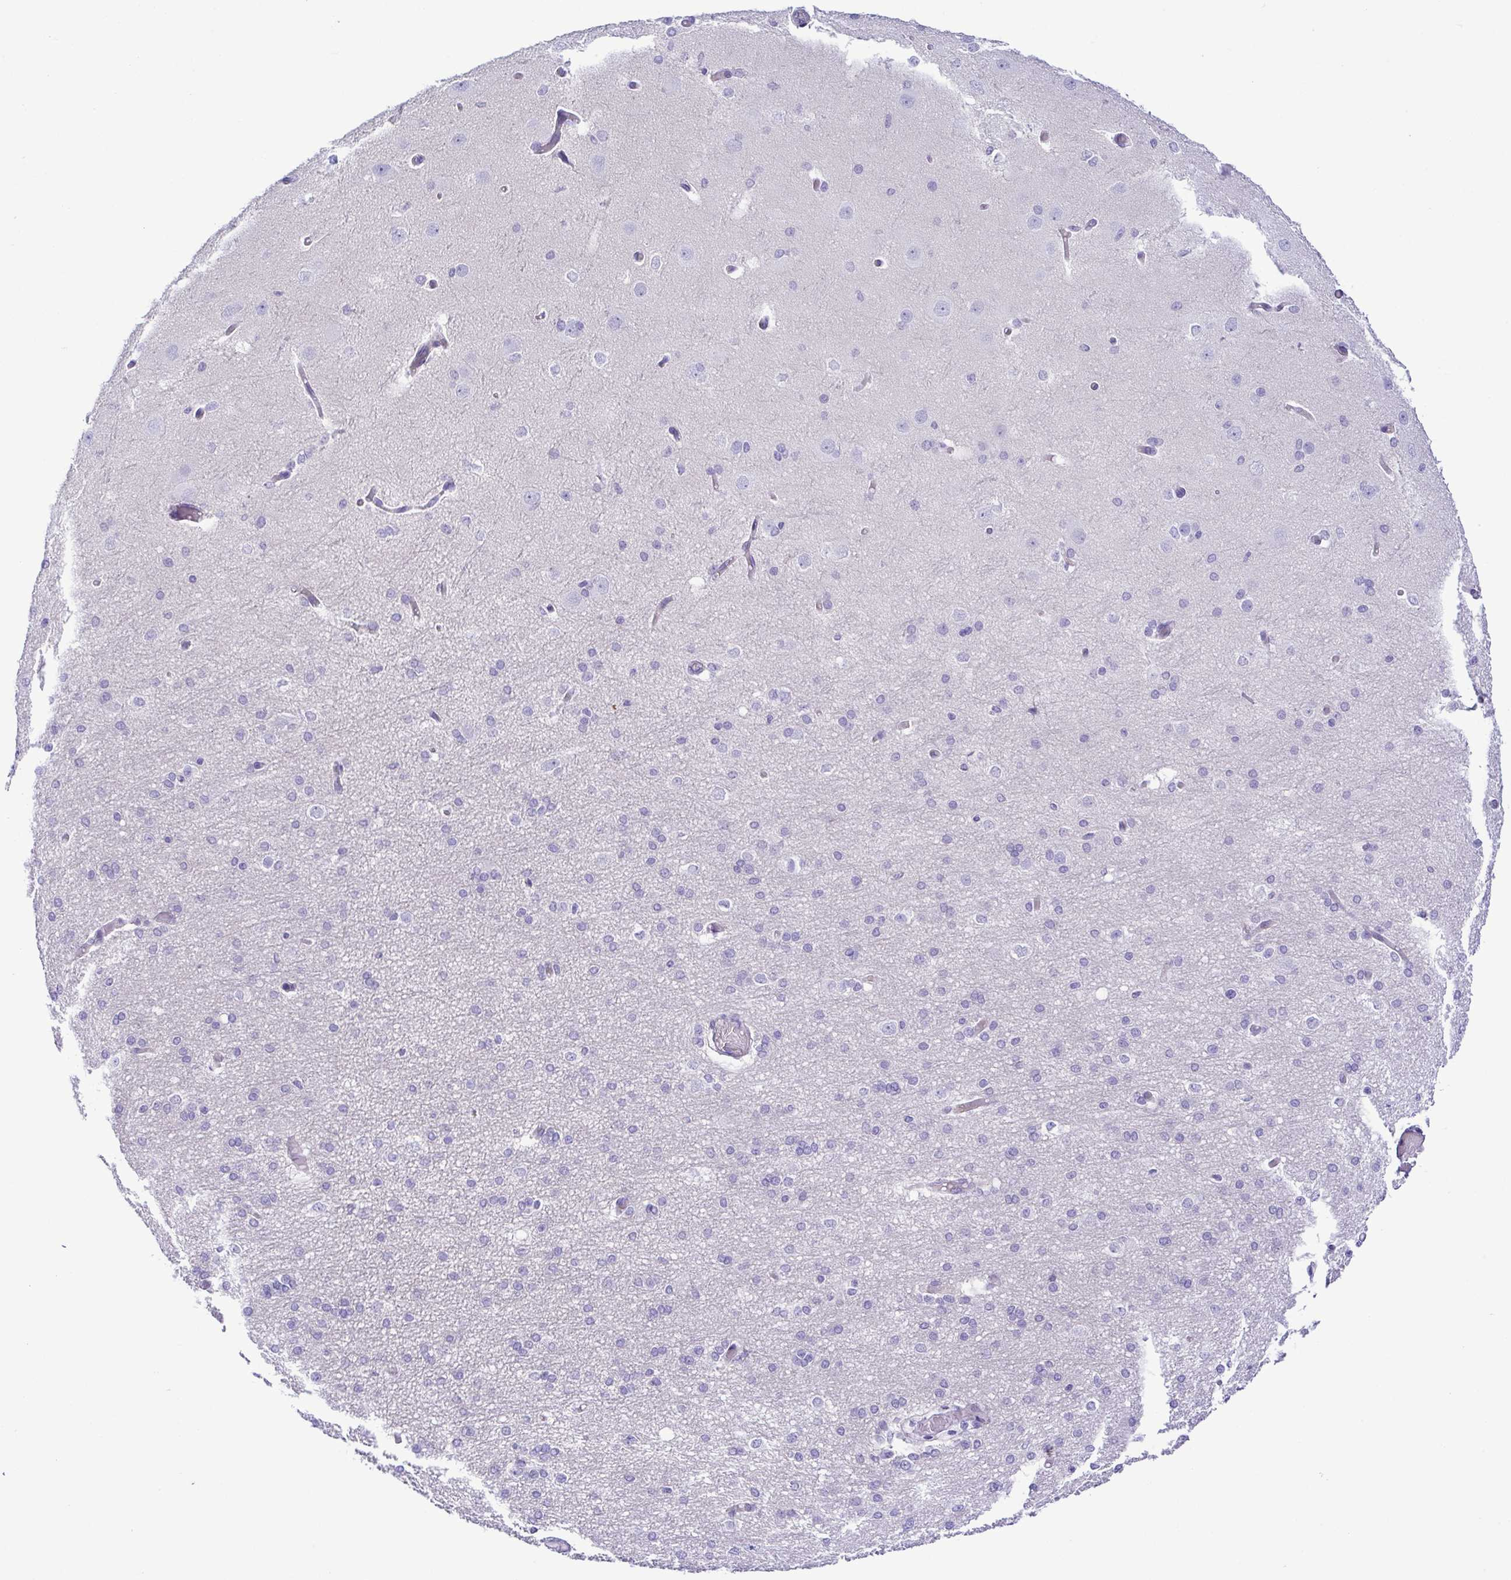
{"staining": {"intensity": "negative", "quantity": "none", "location": "none"}, "tissue": "cerebral cortex", "cell_type": "Endothelial cells", "image_type": "normal", "snomed": [{"axis": "morphology", "description": "Normal tissue, NOS"}, {"axis": "morphology", "description": "Inflammation, NOS"}, {"axis": "topography", "description": "Cerebral cortex"}], "caption": "Human cerebral cortex stained for a protein using IHC exhibits no staining in endothelial cells.", "gene": "GPR182", "patient": {"sex": "male", "age": 6}}